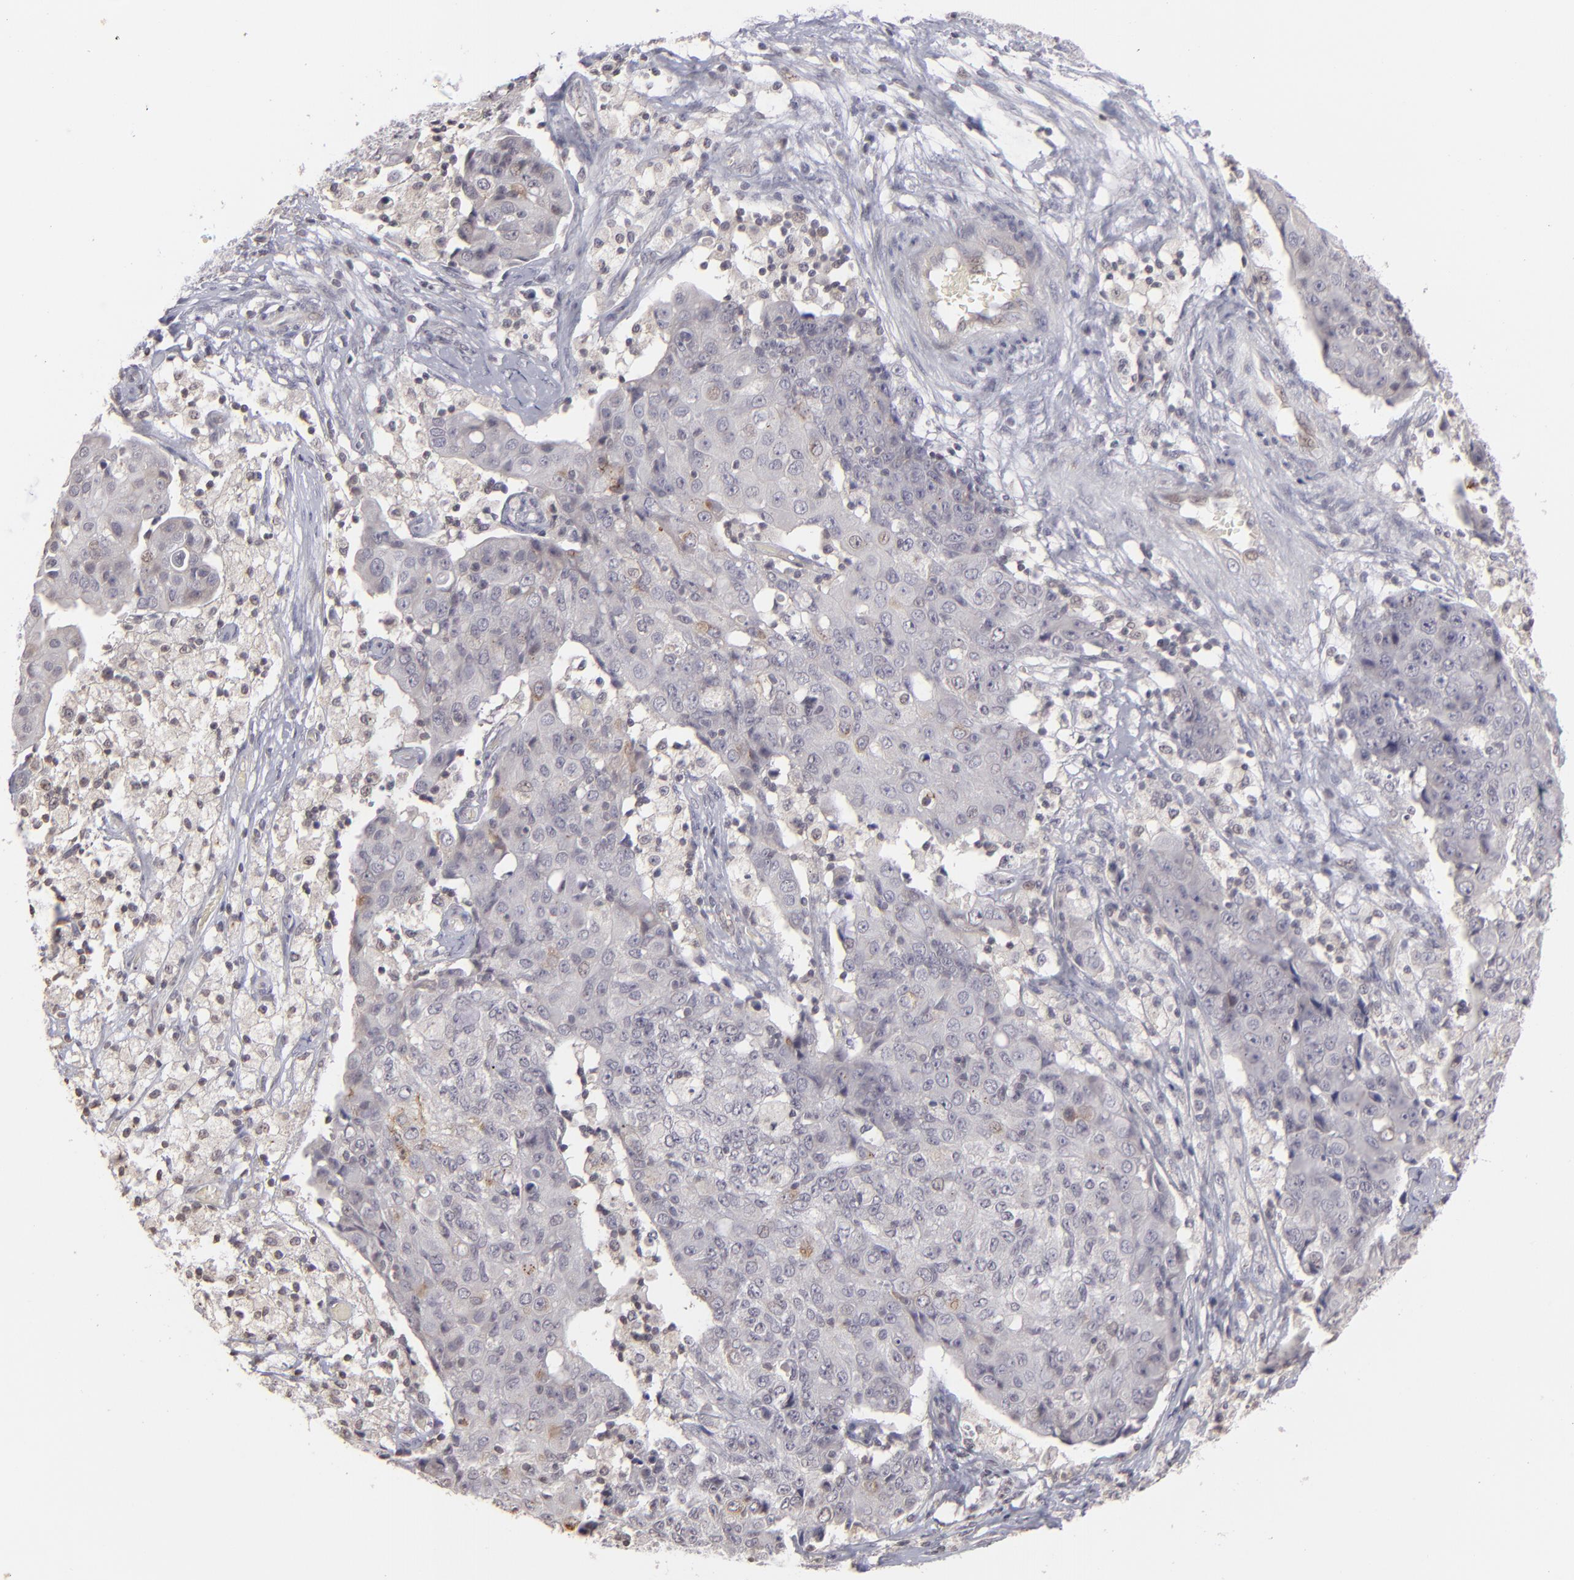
{"staining": {"intensity": "negative", "quantity": "none", "location": "none"}, "tissue": "ovarian cancer", "cell_type": "Tumor cells", "image_type": "cancer", "snomed": [{"axis": "morphology", "description": "Carcinoma, endometroid"}, {"axis": "topography", "description": "Ovary"}], "caption": "High power microscopy micrograph of an IHC micrograph of ovarian cancer, revealing no significant expression in tumor cells. Nuclei are stained in blue.", "gene": "CLDN2", "patient": {"sex": "female", "age": 42}}